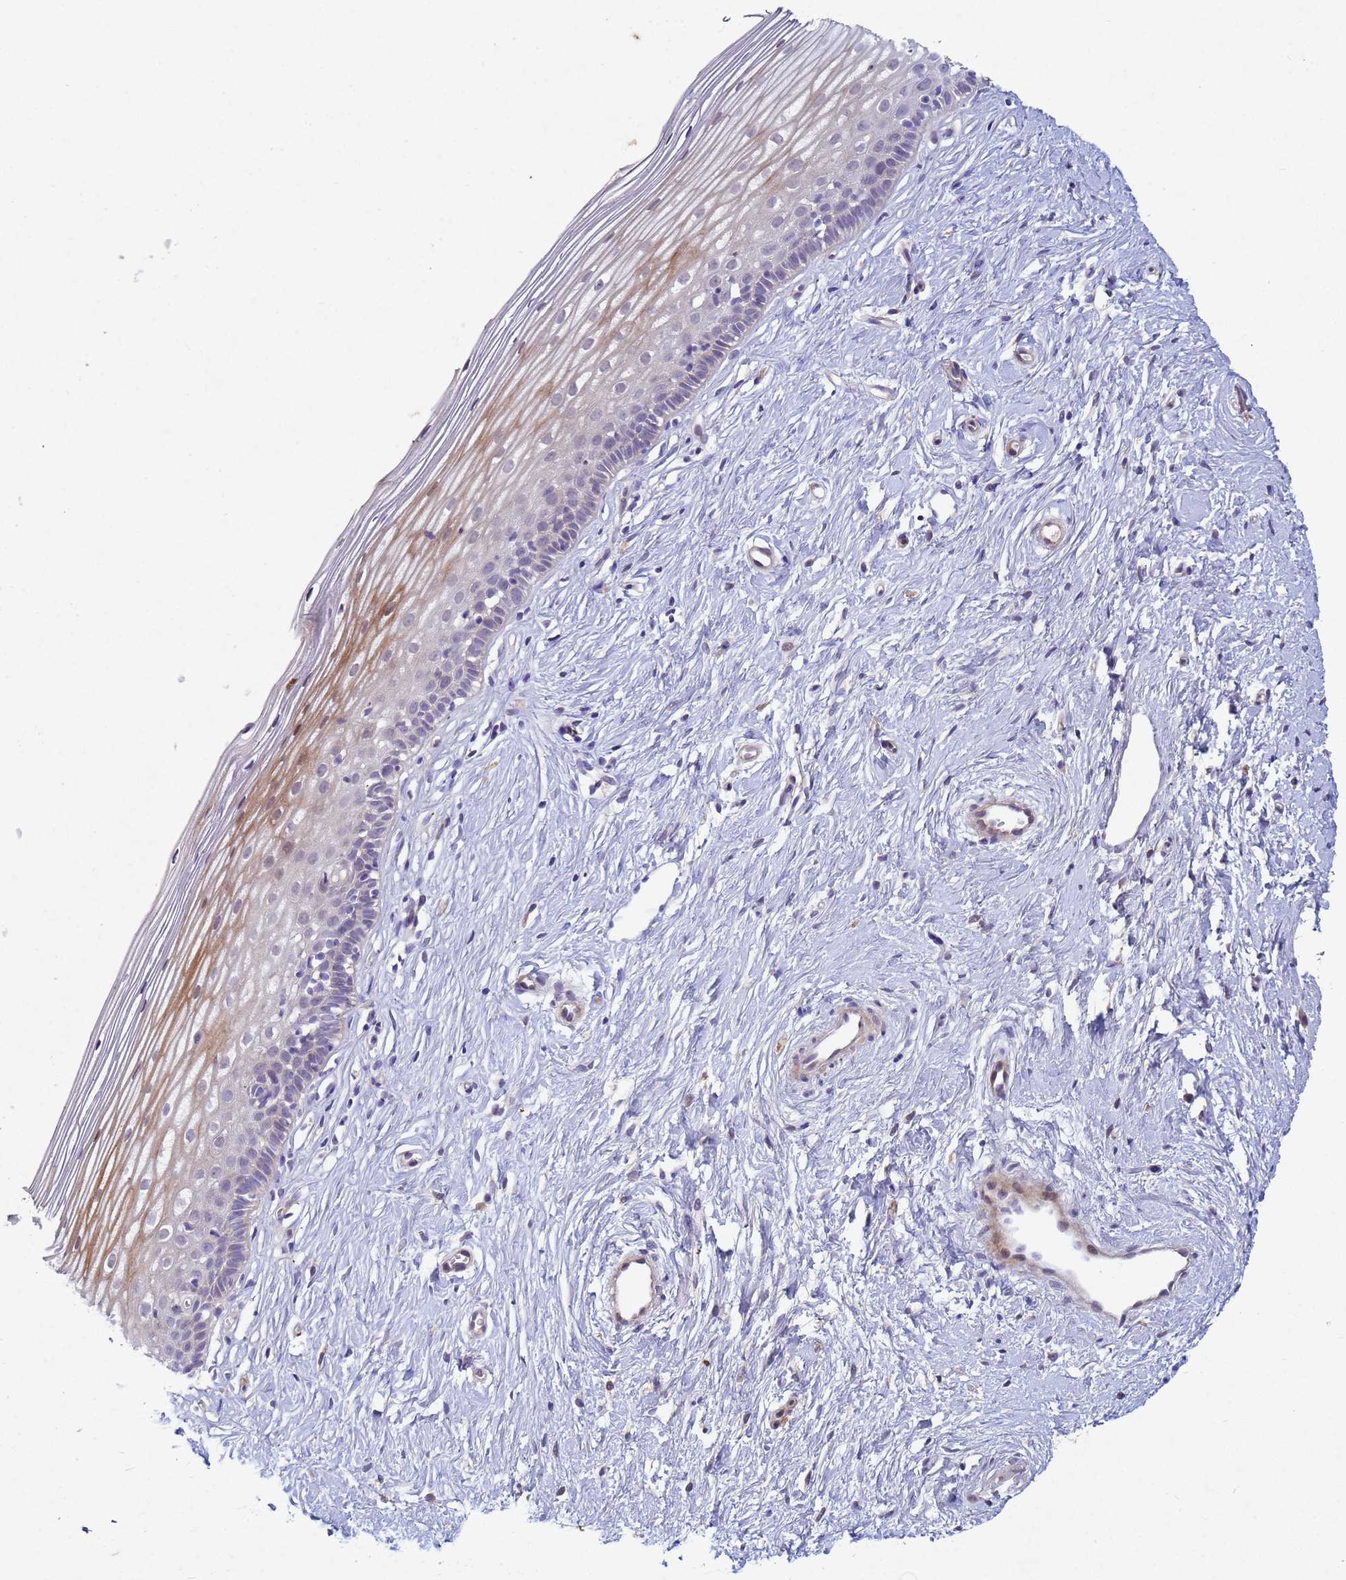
{"staining": {"intensity": "negative", "quantity": "none", "location": "none"}, "tissue": "cervix", "cell_type": "Glandular cells", "image_type": "normal", "snomed": [{"axis": "morphology", "description": "Normal tissue, NOS"}, {"axis": "topography", "description": "Cervix"}], "caption": "An immunohistochemistry photomicrograph of benign cervix is shown. There is no staining in glandular cells of cervix.", "gene": "TNPO2", "patient": {"sex": "female", "age": 40}}